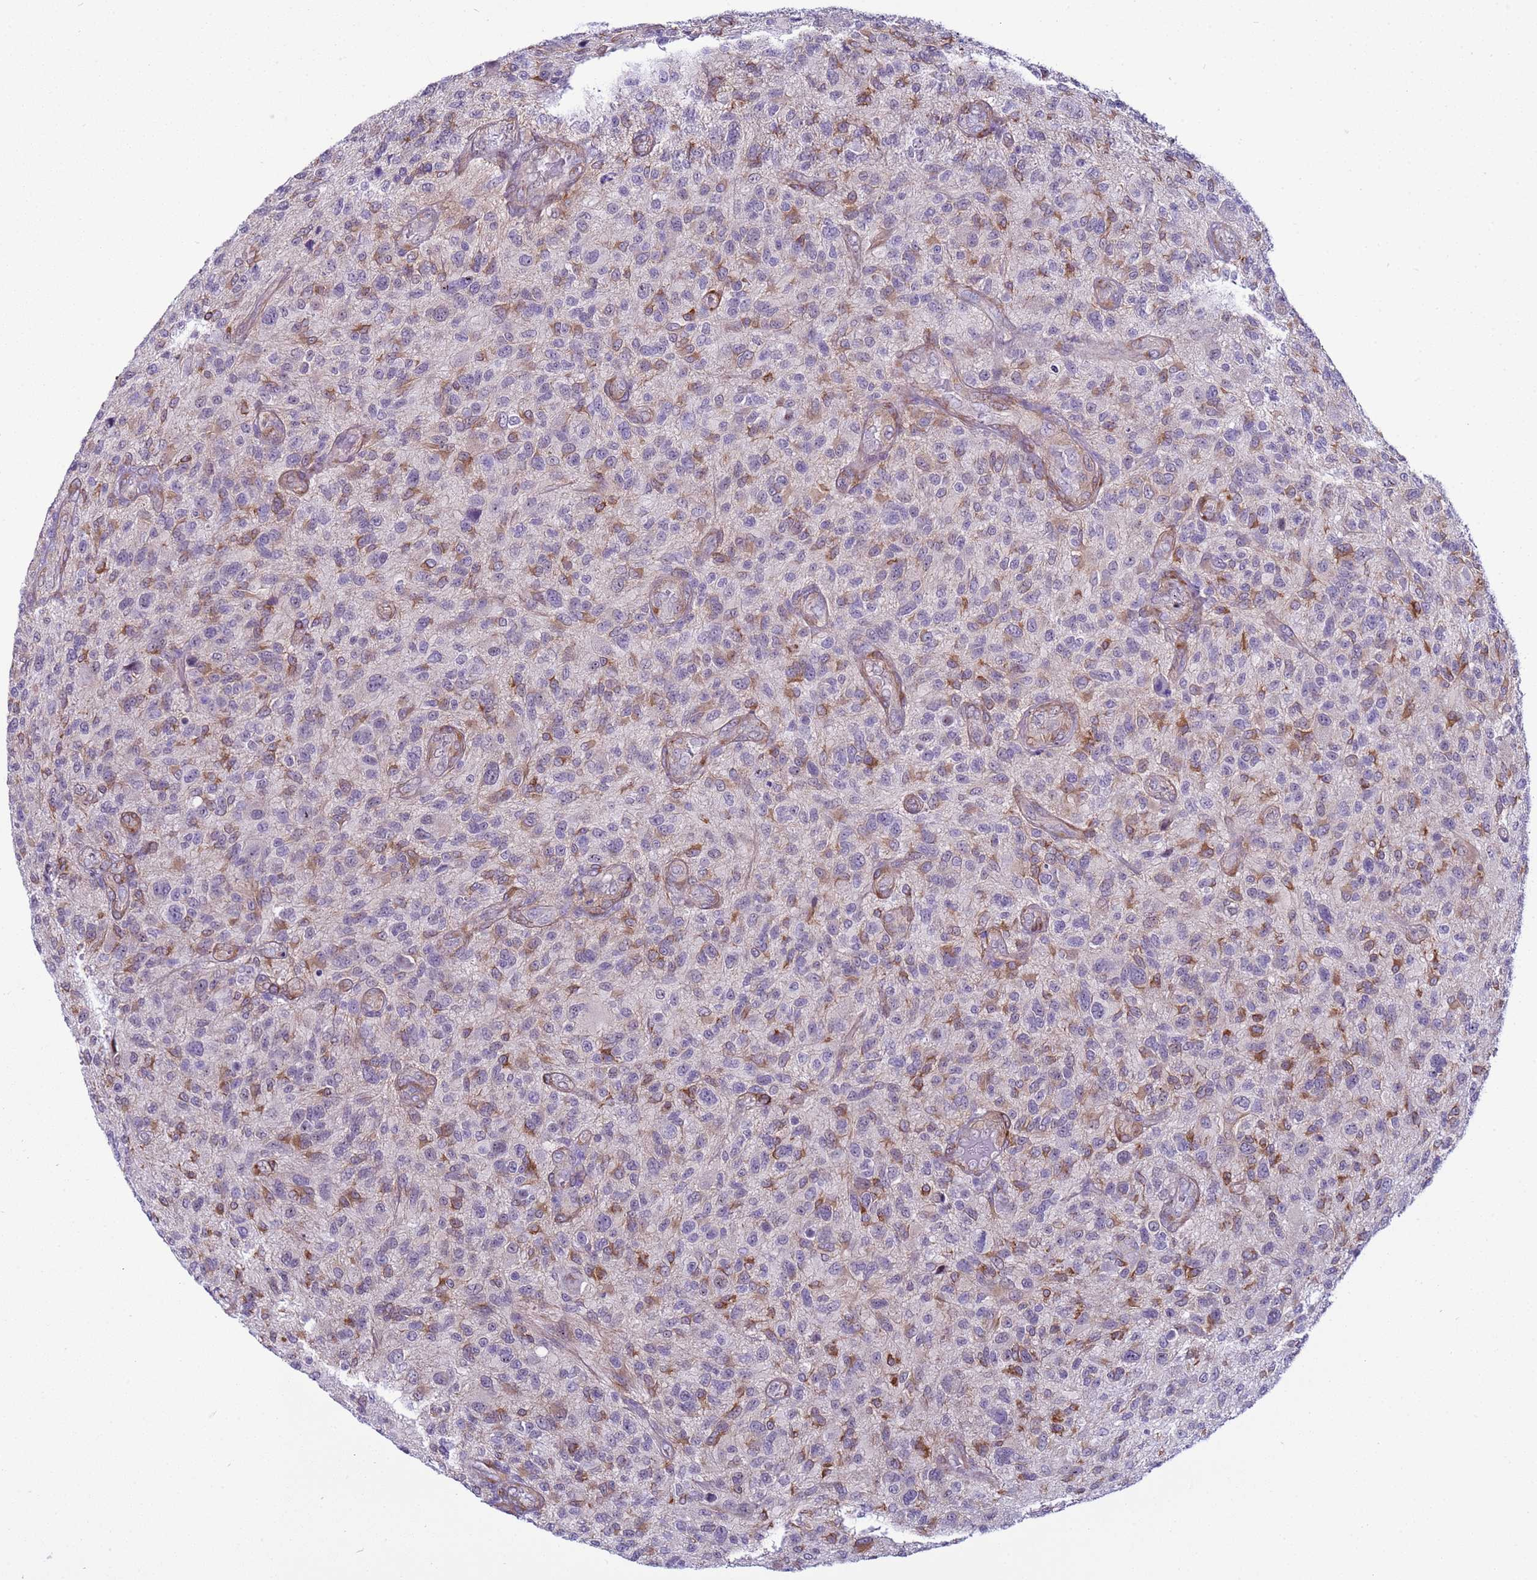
{"staining": {"intensity": "moderate", "quantity": "25%-75%", "location": "cytoplasmic/membranous"}, "tissue": "glioma", "cell_type": "Tumor cells", "image_type": "cancer", "snomed": [{"axis": "morphology", "description": "Glioma, malignant, High grade"}, {"axis": "topography", "description": "Brain"}], "caption": "Immunohistochemistry (IHC) micrograph of neoplastic tissue: high-grade glioma (malignant) stained using immunohistochemistry (IHC) exhibits medium levels of moderate protein expression localized specifically in the cytoplasmic/membranous of tumor cells, appearing as a cytoplasmic/membranous brown color.", "gene": "LRRC10B", "patient": {"sex": "male", "age": 47}}